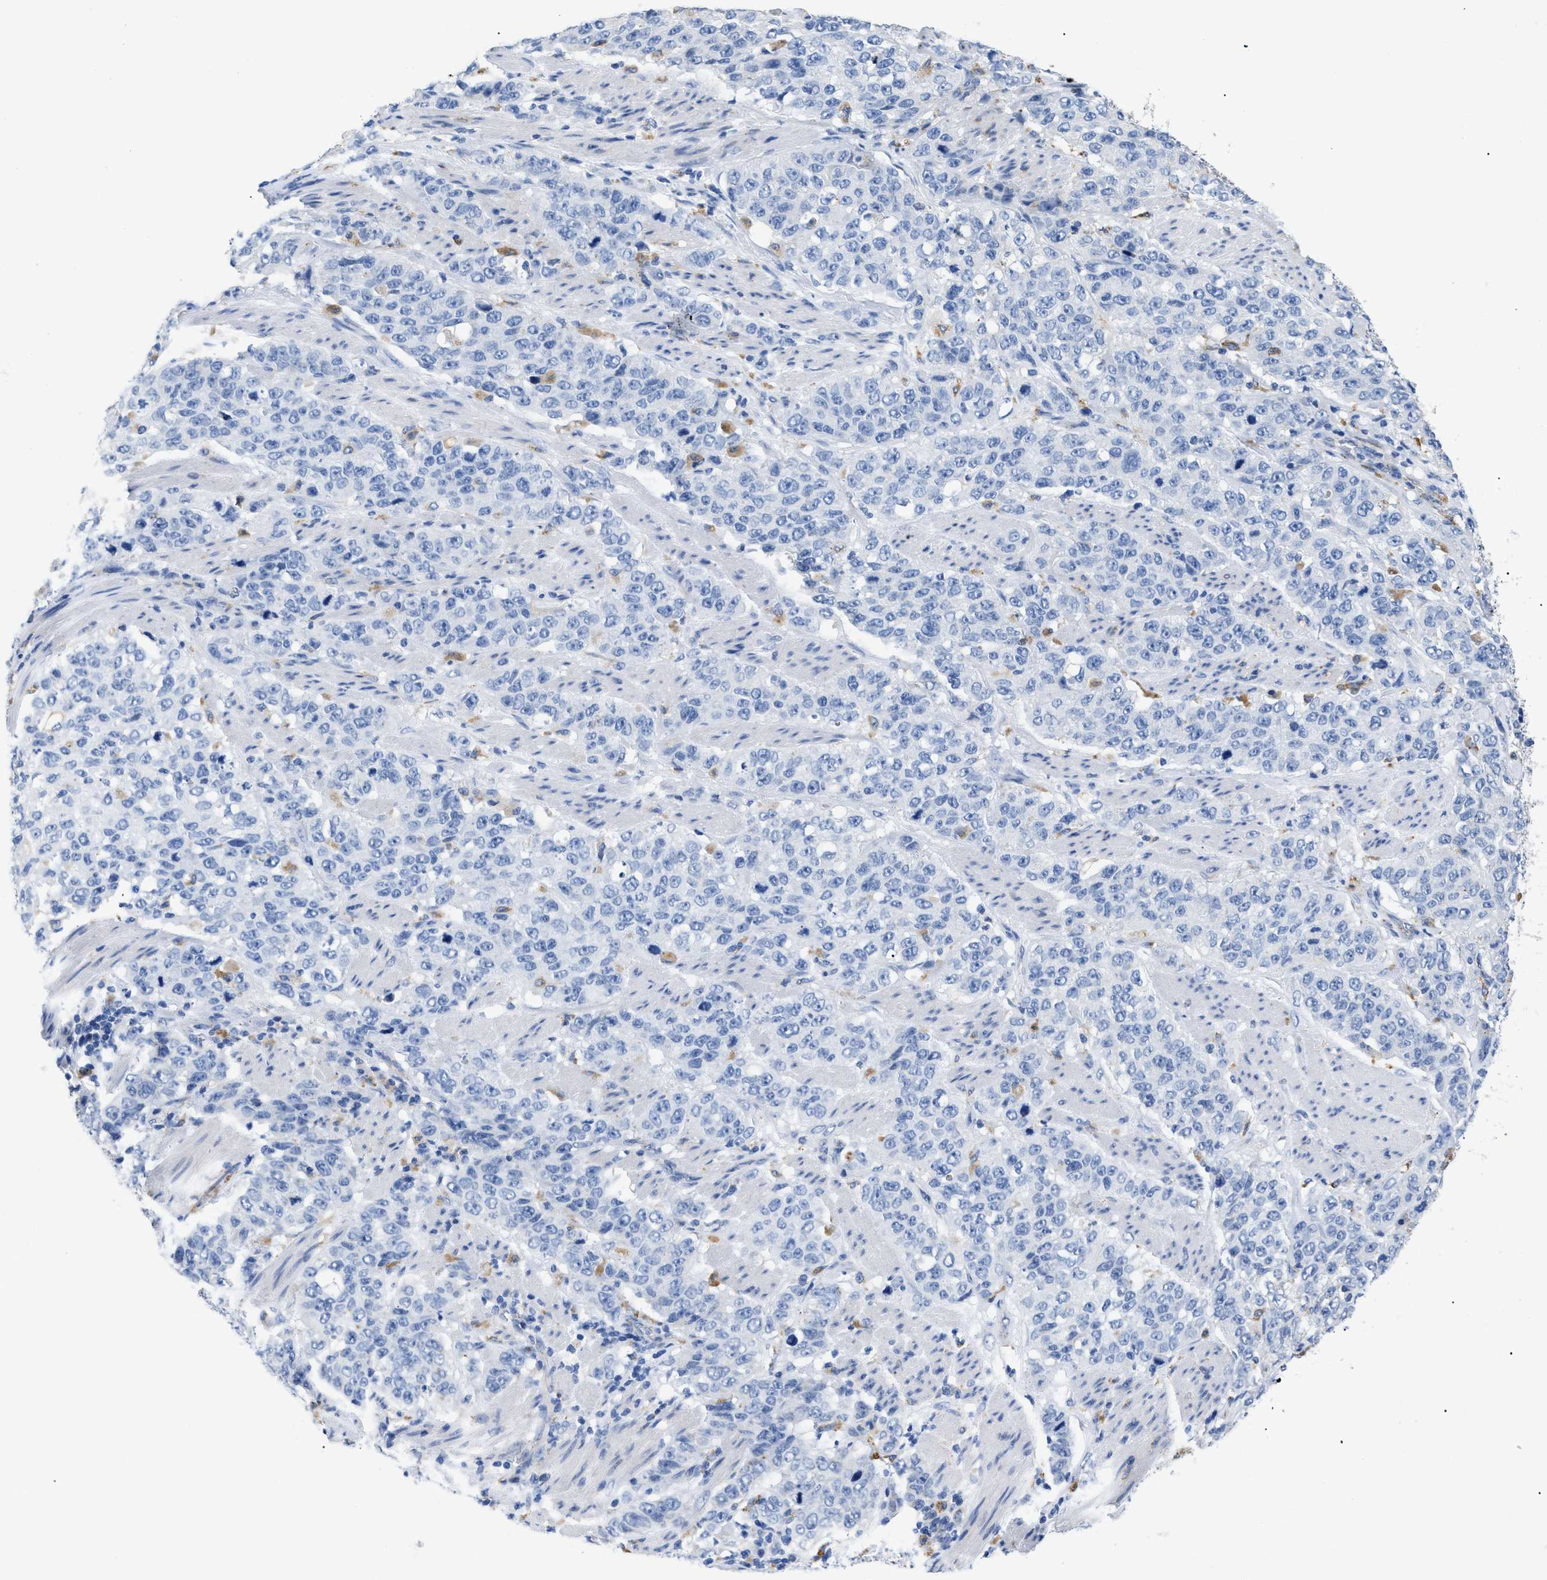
{"staining": {"intensity": "negative", "quantity": "none", "location": "none"}, "tissue": "stomach cancer", "cell_type": "Tumor cells", "image_type": "cancer", "snomed": [{"axis": "morphology", "description": "Adenocarcinoma, NOS"}, {"axis": "topography", "description": "Stomach"}], "caption": "Immunohistochemistry of human stomach adenocarcinoma shows no positivity in tumor cells.", "gene": "APOBEC2", "patient": {"sex": "male", "age": 48}}